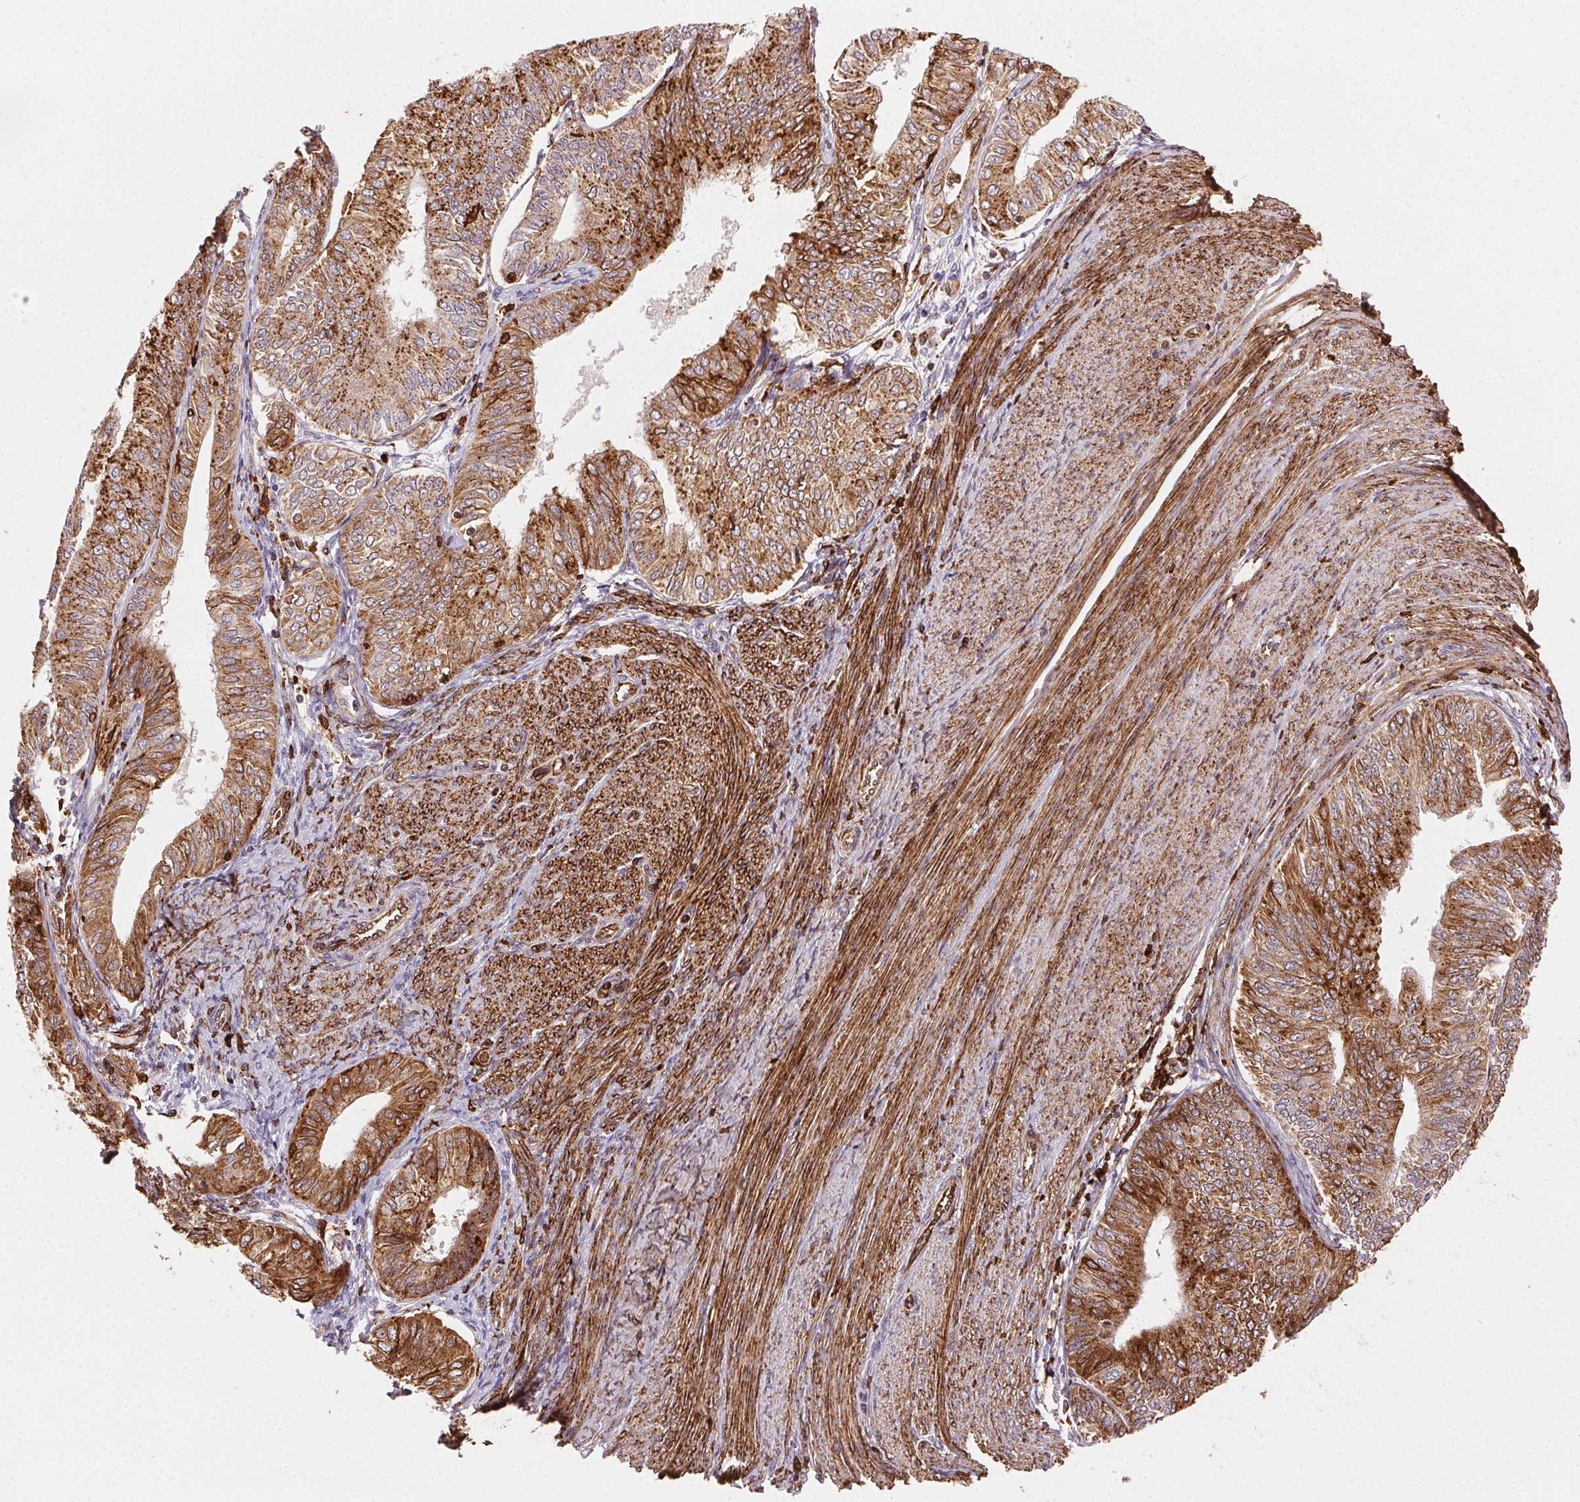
{"staining": {"intensity": "moderate", "quantity": ">75%", "location": "cytoplasmic/membranous"}, "tissue": "endometrial cancer", "cell_type": "Tumor cells", "image_type": "cancer", "snomed": [{"axis": "morphology", "description": "Adenocarcinoma, NOS"}, {"axis": "topography", "description": "Endometrium"}], "caption": "About >75% of tumor cells in human endometrial adenocarcinoma display moderate cytoplasmic/membranous protein positivity as visualized by brown immunohistochemical staining.", "gene": "RNASET2", "patient": {"sex": "female", "age": 58}}